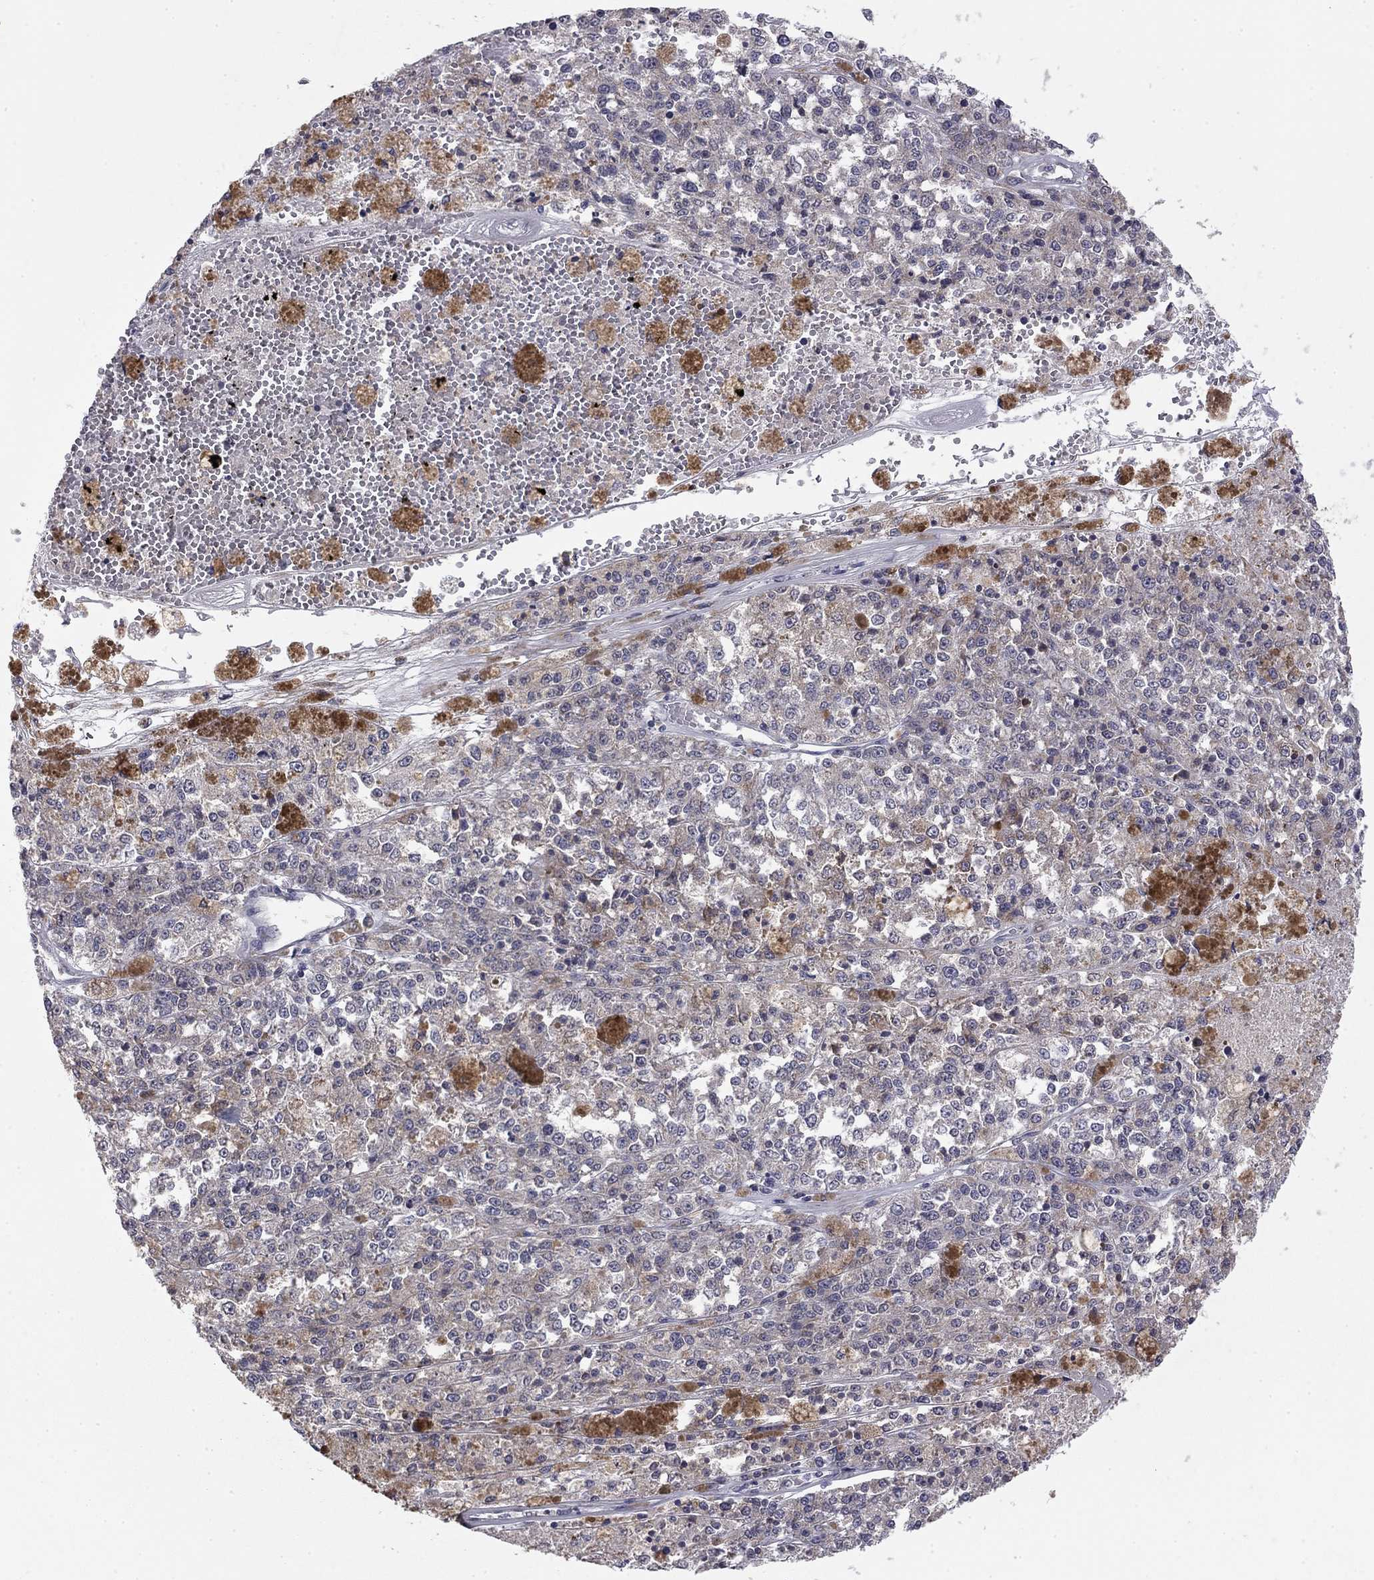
{"staining": {"intensity": "weak", "quantity": "<25%", "location": "cytoplasmic/membranous"}, "tissue": "melanoma", "cell_type": "Tumor cells", "image_type": "cancer", "snomed": [{"axis": "morphology", "description": "Malignant melanoma, Metastatic site"}, {"axis": "topography", "description": "Lymph node"}], "caption": "Photomicrograph shows no protein staining in tumor cells of malignant melanoma (metastatic site) tissue. The staining was performed using DAB (3,3'-diaminobenzidine) to visualize the protein expression in brown, while the nuclei were stained in blue with hematoxylin (Magnification: 20x).", "gene": "PRRT2", "patient": {"sex": "female", "age": 64}}